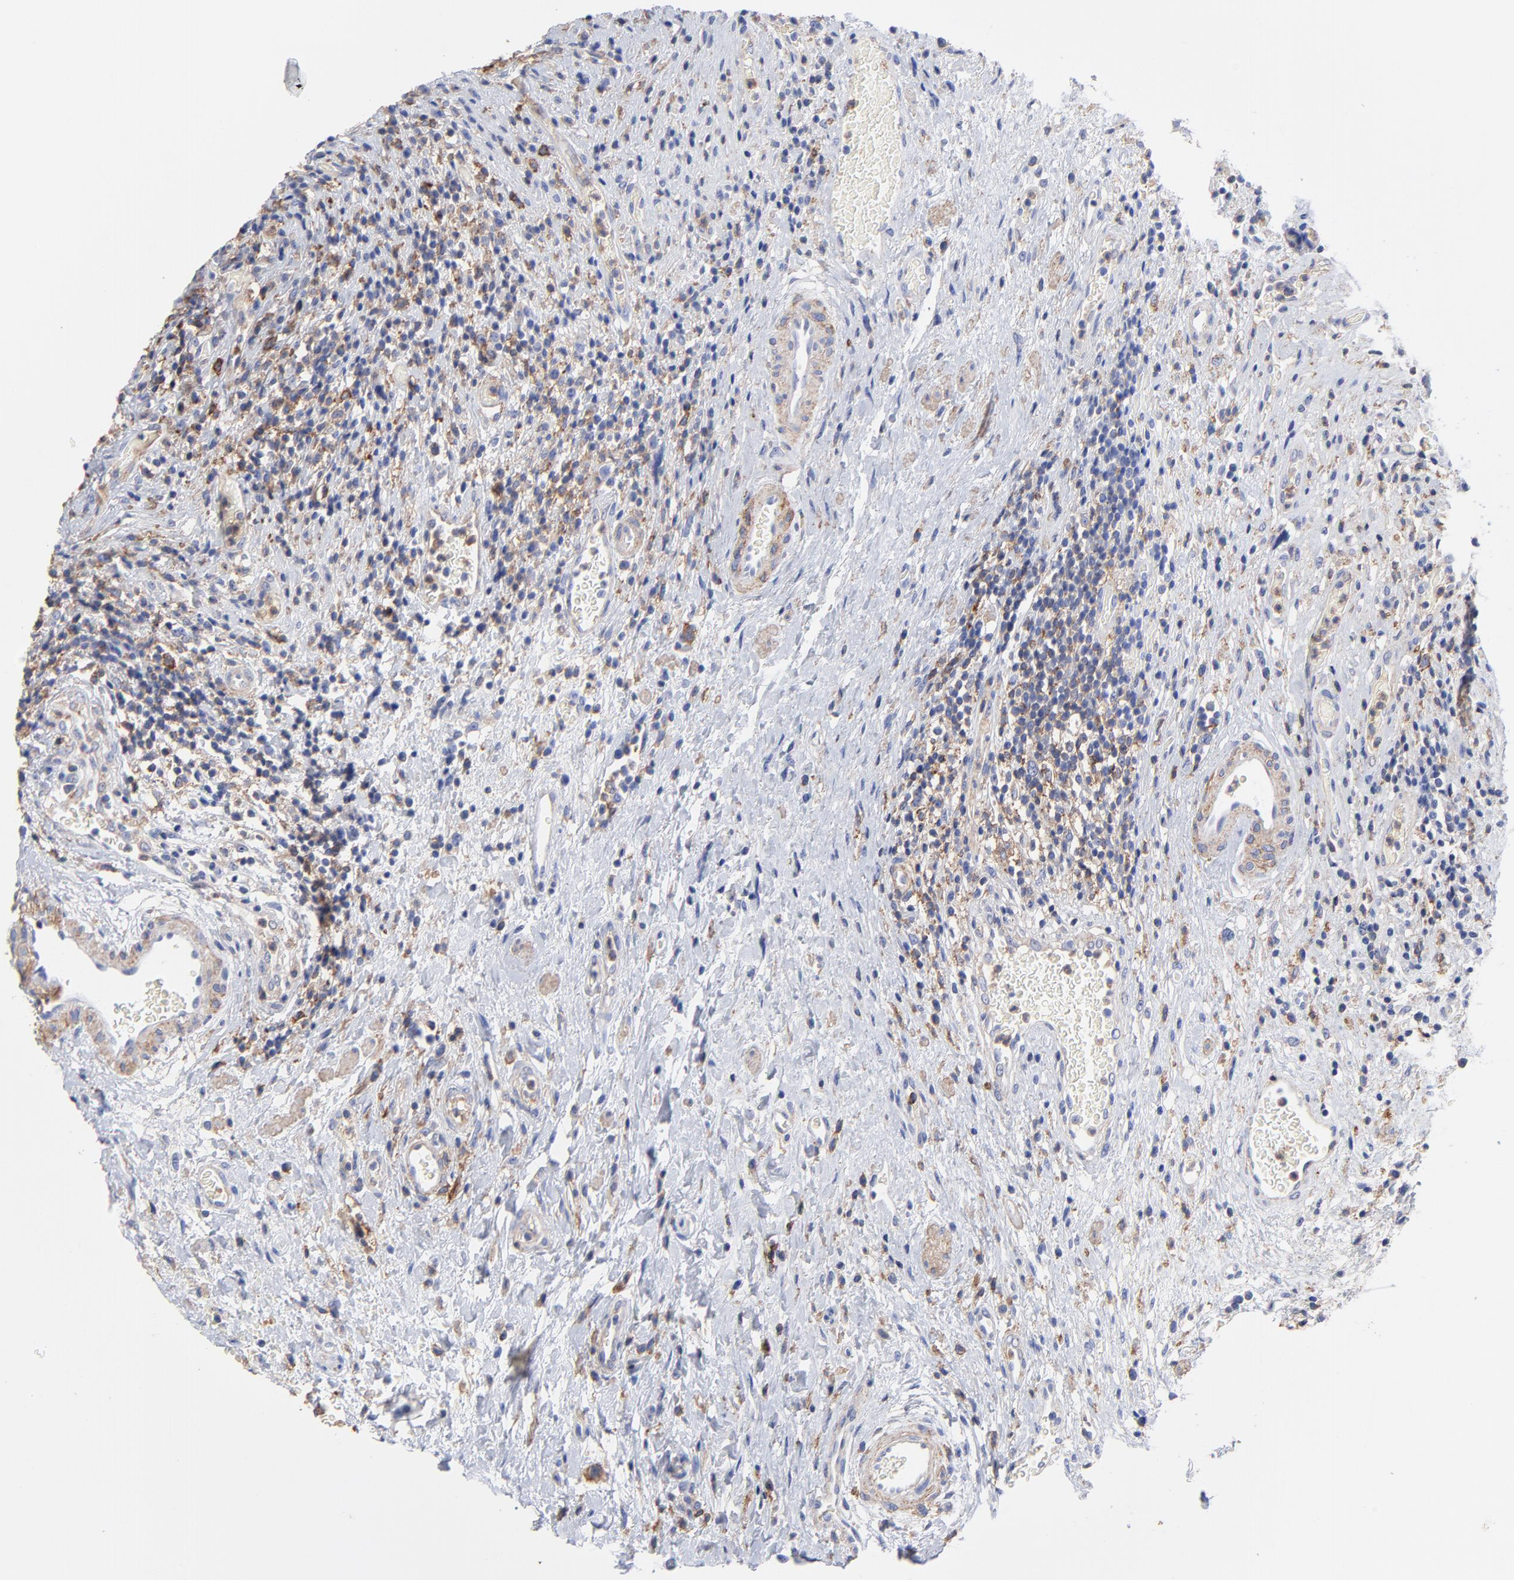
{"staining": {"intensity": "negative", "quantity": "none", "location": "none"}, "tissue": "urinary bladder", "cell_type": "Urothelial cells", "image_type": "normal", "snomed": [{"axis": "morphology", "description": "Normal tissue, NOS"}, {"axis": "morphology", "description": "Urothelial carcinoma, High grade"}, {"axis": "topography", "description": "Urinary bladder"}], "caption": "The micrograph exhibits no significant staining in urothelial cells of urinary bladder.", "gene": "ASL", "patient": {"sex": "male", "age": 51}}